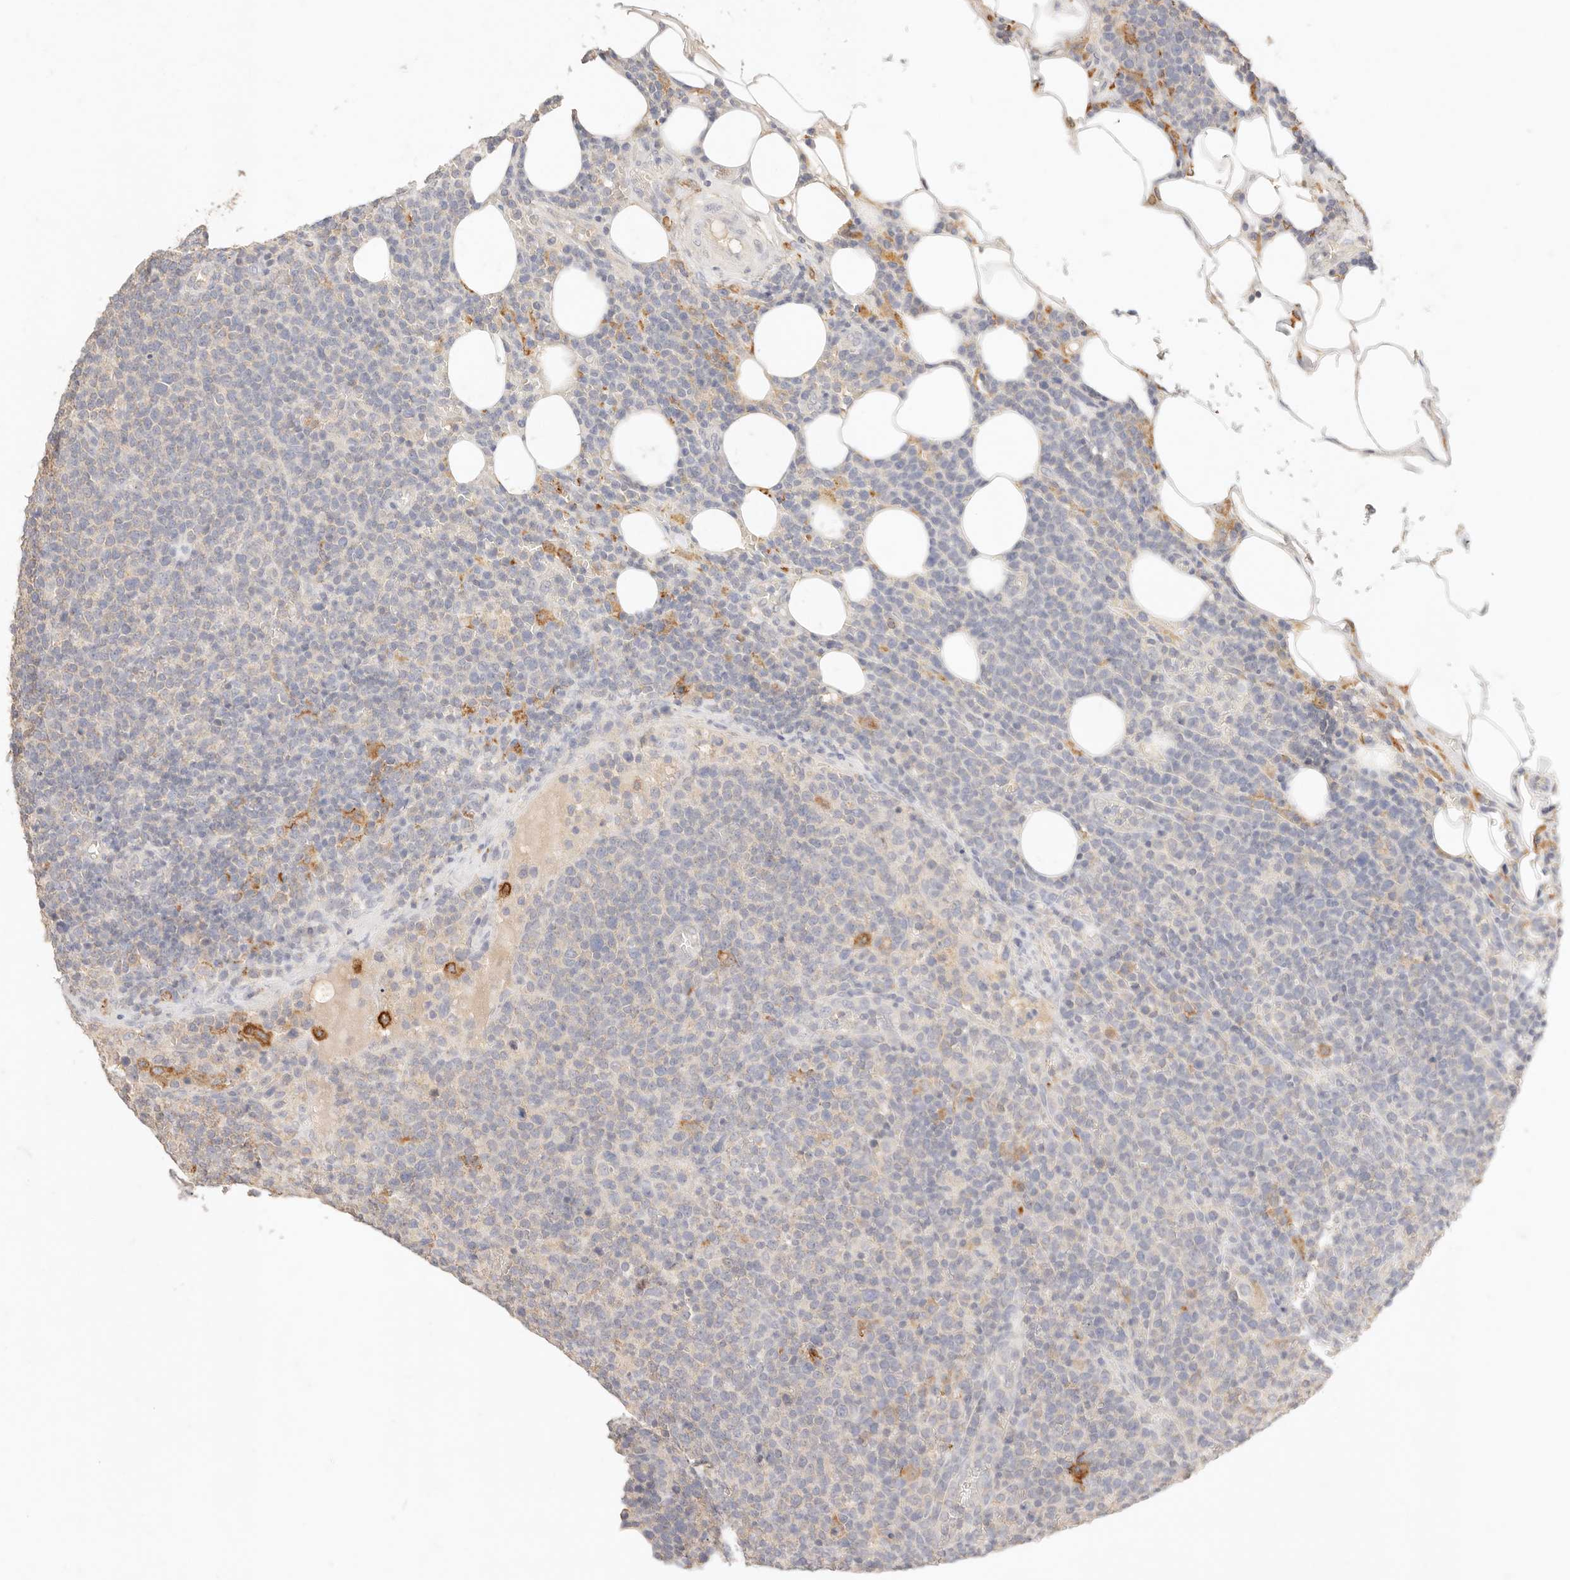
{"staining": {"intensity": "negative", "quantity": "none", "location": "none"}, "tissue": "lymphoma", "cell_type": "Tumor cells", "image_type": "cancer", "snomed": [{"axis": "morphology", "description": "Malignant lymphoma, non-Hodgkin's type, High grade"}, {"axis": "topography", "description": "Lymph node"}], "caption": "The photomicrograph displays no significant staining in tumor cells of lymphoma.", "gene": "HK2", "patient": {"sex": "male", "age": 61}}